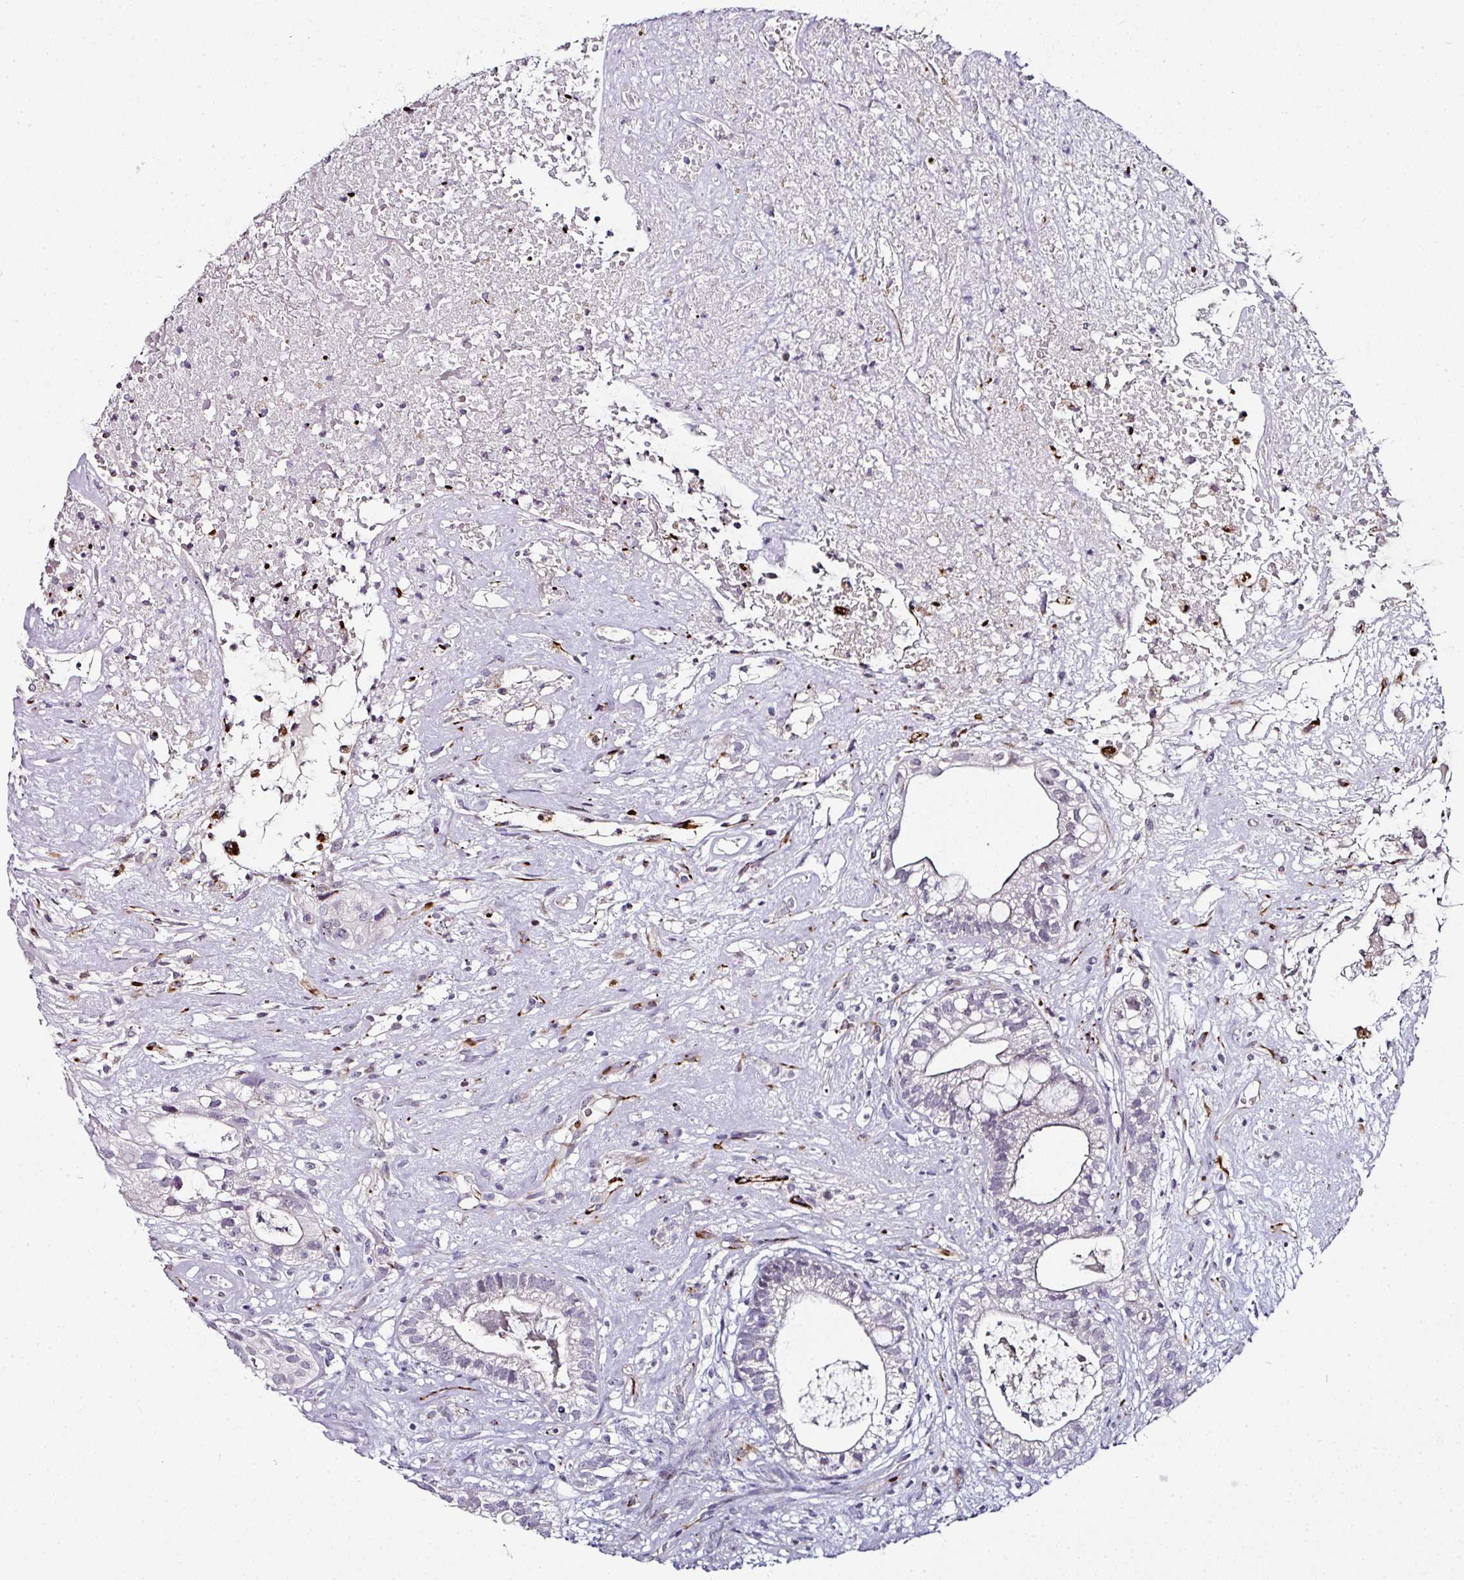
{"staining": {"intensity": "weak", "quantity": "<25%", "location": "nuclear"}, "tissue": "testis cancer", "cell_type": "Tumor cells", "image_type": "cancer", "snomed": [{"axis": "morphology", "description": "Seminoma, NOS"}, {"axis": "morphology", "description": "Carcinoma, Embryonal, NOS"}, {"axis": "topography", "description": "Testis"}], "caption": "High magnification brightfield microscopy of testis cancer (embryonal carcinoma) stained with DAB (3,3'-diaminobenzidine) (brown) and counterstained with hematoxylin (blue): tumor cells show no significant positivity.", "gene": "TMPRSS9", "patient": {"sex": "male", "age": 41}}